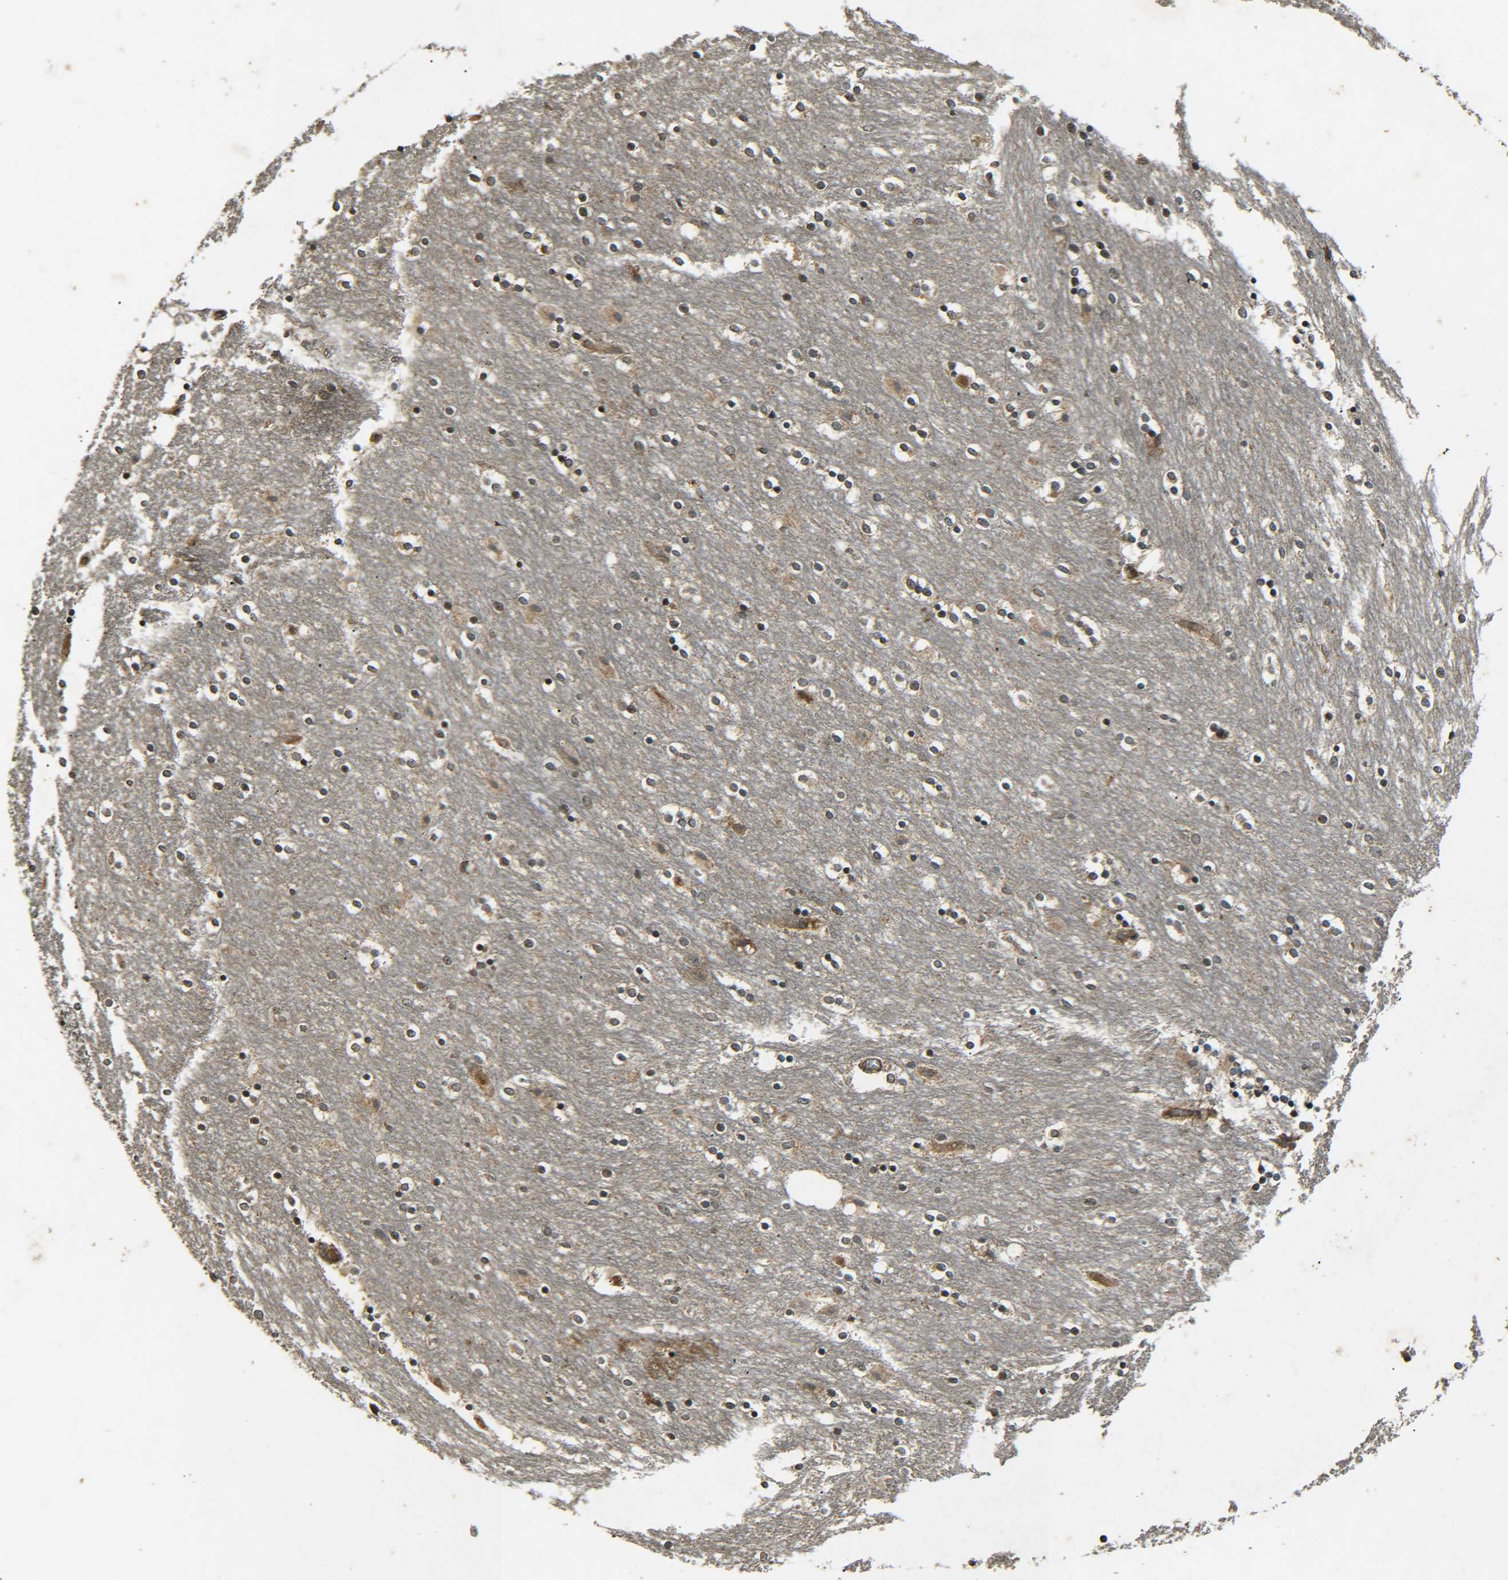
{"staining": {"intensity": "moderate", "quantity": "<25%", "location": "cytoplasmic/membranous"}, "tissue": "caudate", "cell_type": "Glial cells", "image_type": "normal", "snomed": [{"axis": "morphology", "description": "Normal tissue, NOS"}, {"axis": "topography", "description": "Lateral ventricle wall"}], "caption": "Immunohistochemical staining of unremarkable human caudate displays low levels of moderate cytoplasmic/membranous staining in approximately <25% of glial cells. (brown staining indicates protein expression, while blue staining denotes nuclei).", "gene": "PLK2", "patient": {"sex": "female", "age": 54}}